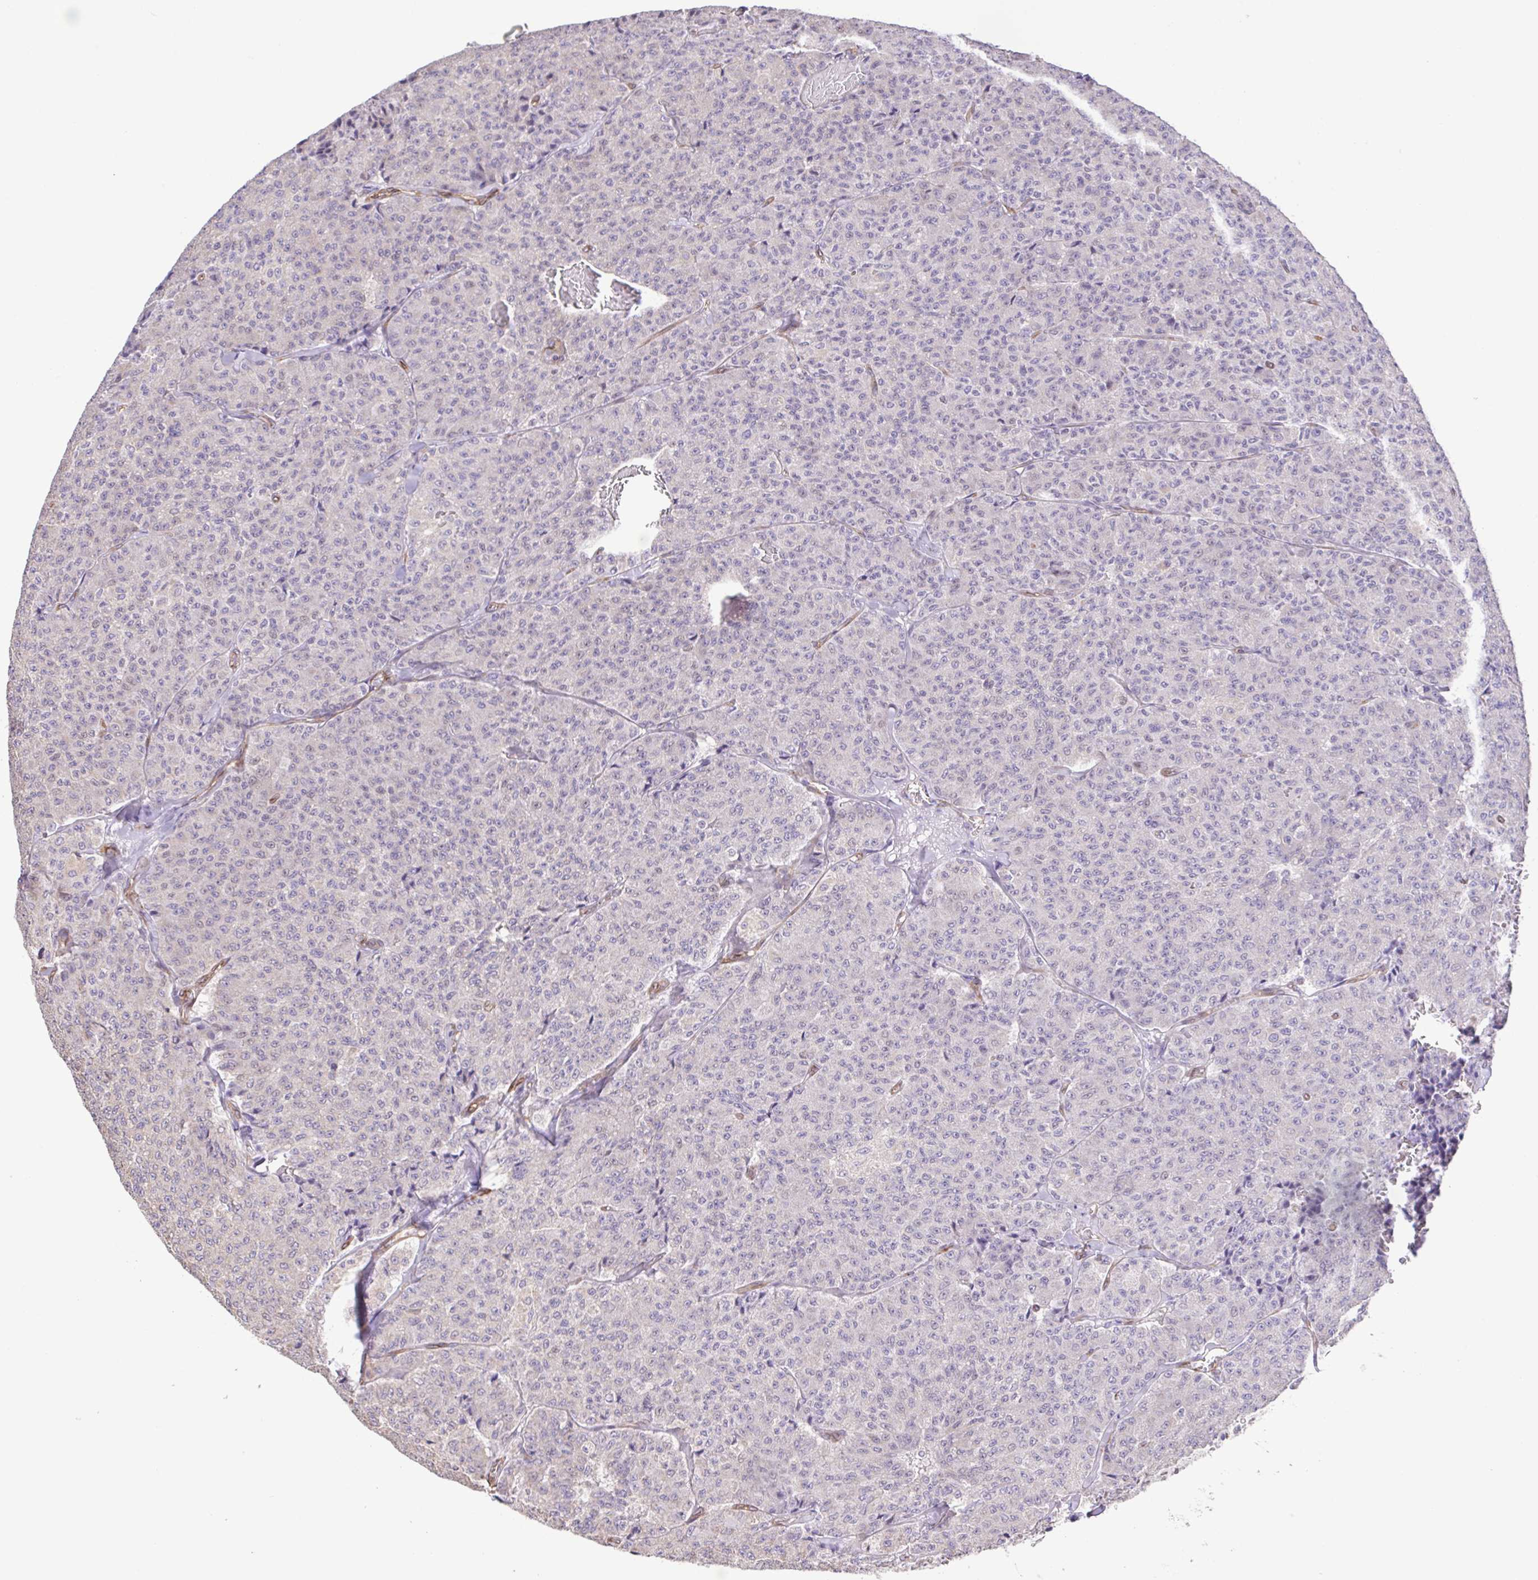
{"staining": {"intensity": "negative", "quantity": "none", "location": "none"}, "tissue": "carcinoid", "cell_type": "Tumor cells", "image_type": "cancer", "snomed": [{"axis": "morphology", "description": "Carcinoid, malignant, NOS"}, {"axis": "topography", "description": "Lung"}], "caption": "A high-resolution histopathology image shows immunohistochemistry staining of carcinoid, which reveals no significant positivity in tumor cells.", "gene": "FLT1", "patient": {"sex": "male", "age": 71}}